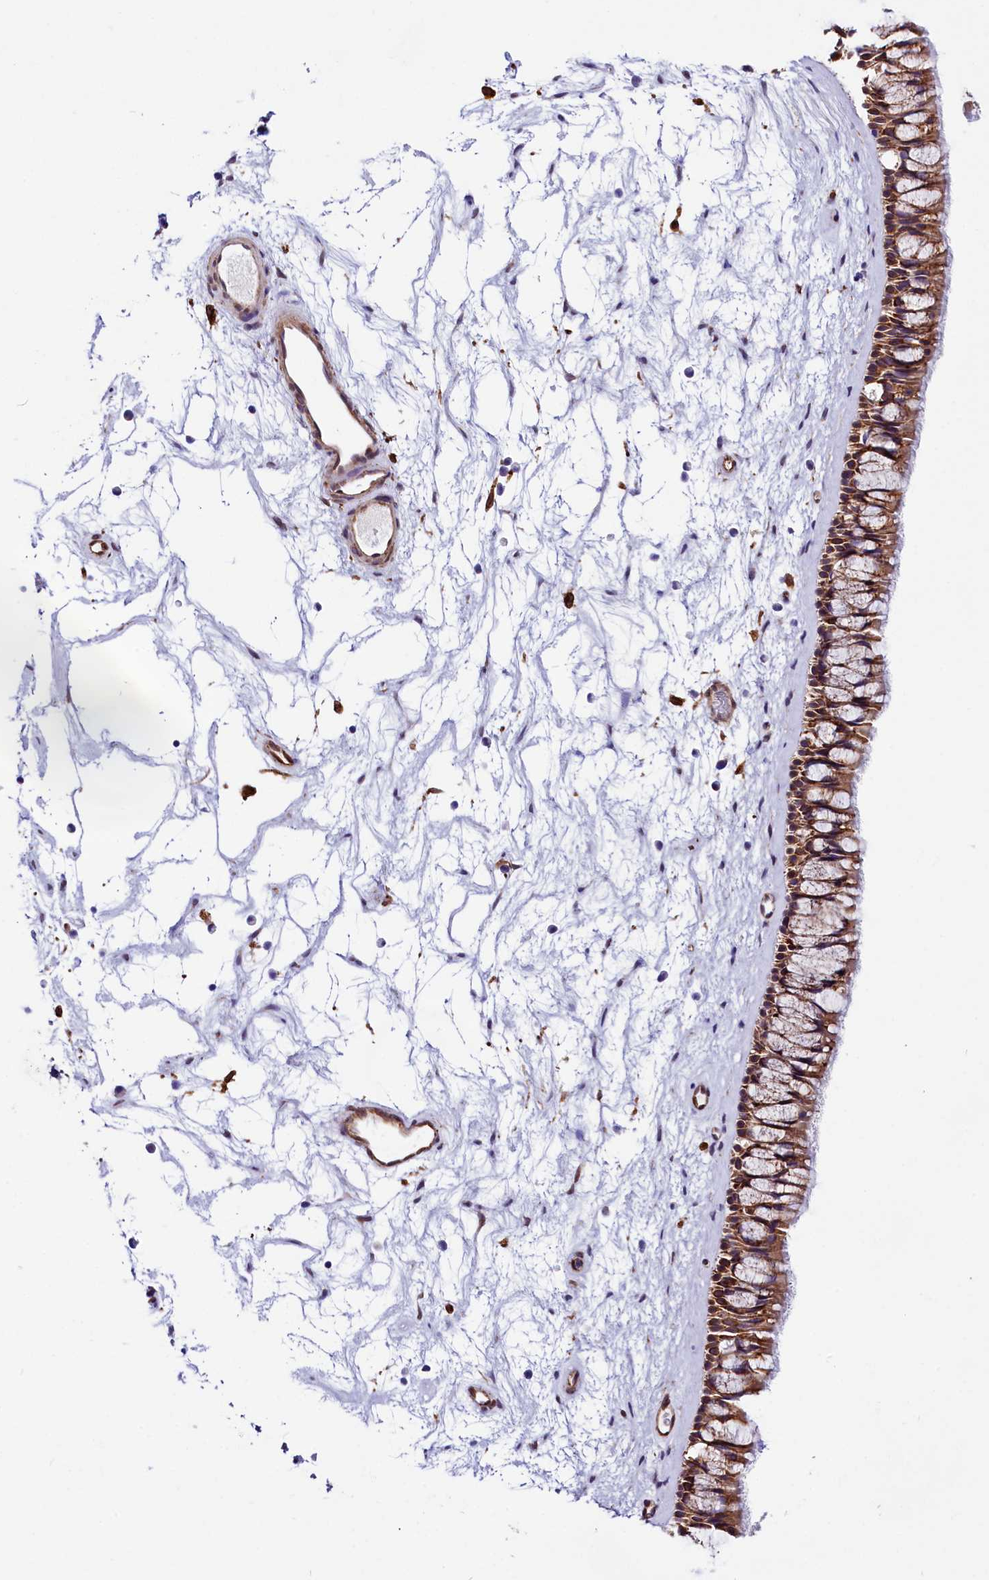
{"staining": {"intensity": "moderate", "quantity": ">75%", "location": "cytoplasmic/membranous"}, "tissue": "nasopharynx", "cell_type": "Respiratory epithelial cells", "image_type": "normal", "snomed": [{"axis": "morphology", "description": "Normal tissue, NOS"}, {"axis": "topography", "description": "Nasopharynx"}], "caption": "Moderate cytoplasmic/membranous expression for a protein is seen in about >75% of respiratory epithelial cells of normal nasopharynx using IHC.", "gene": "ITGA1", "patient": {"sex": "male", "age": 64}}